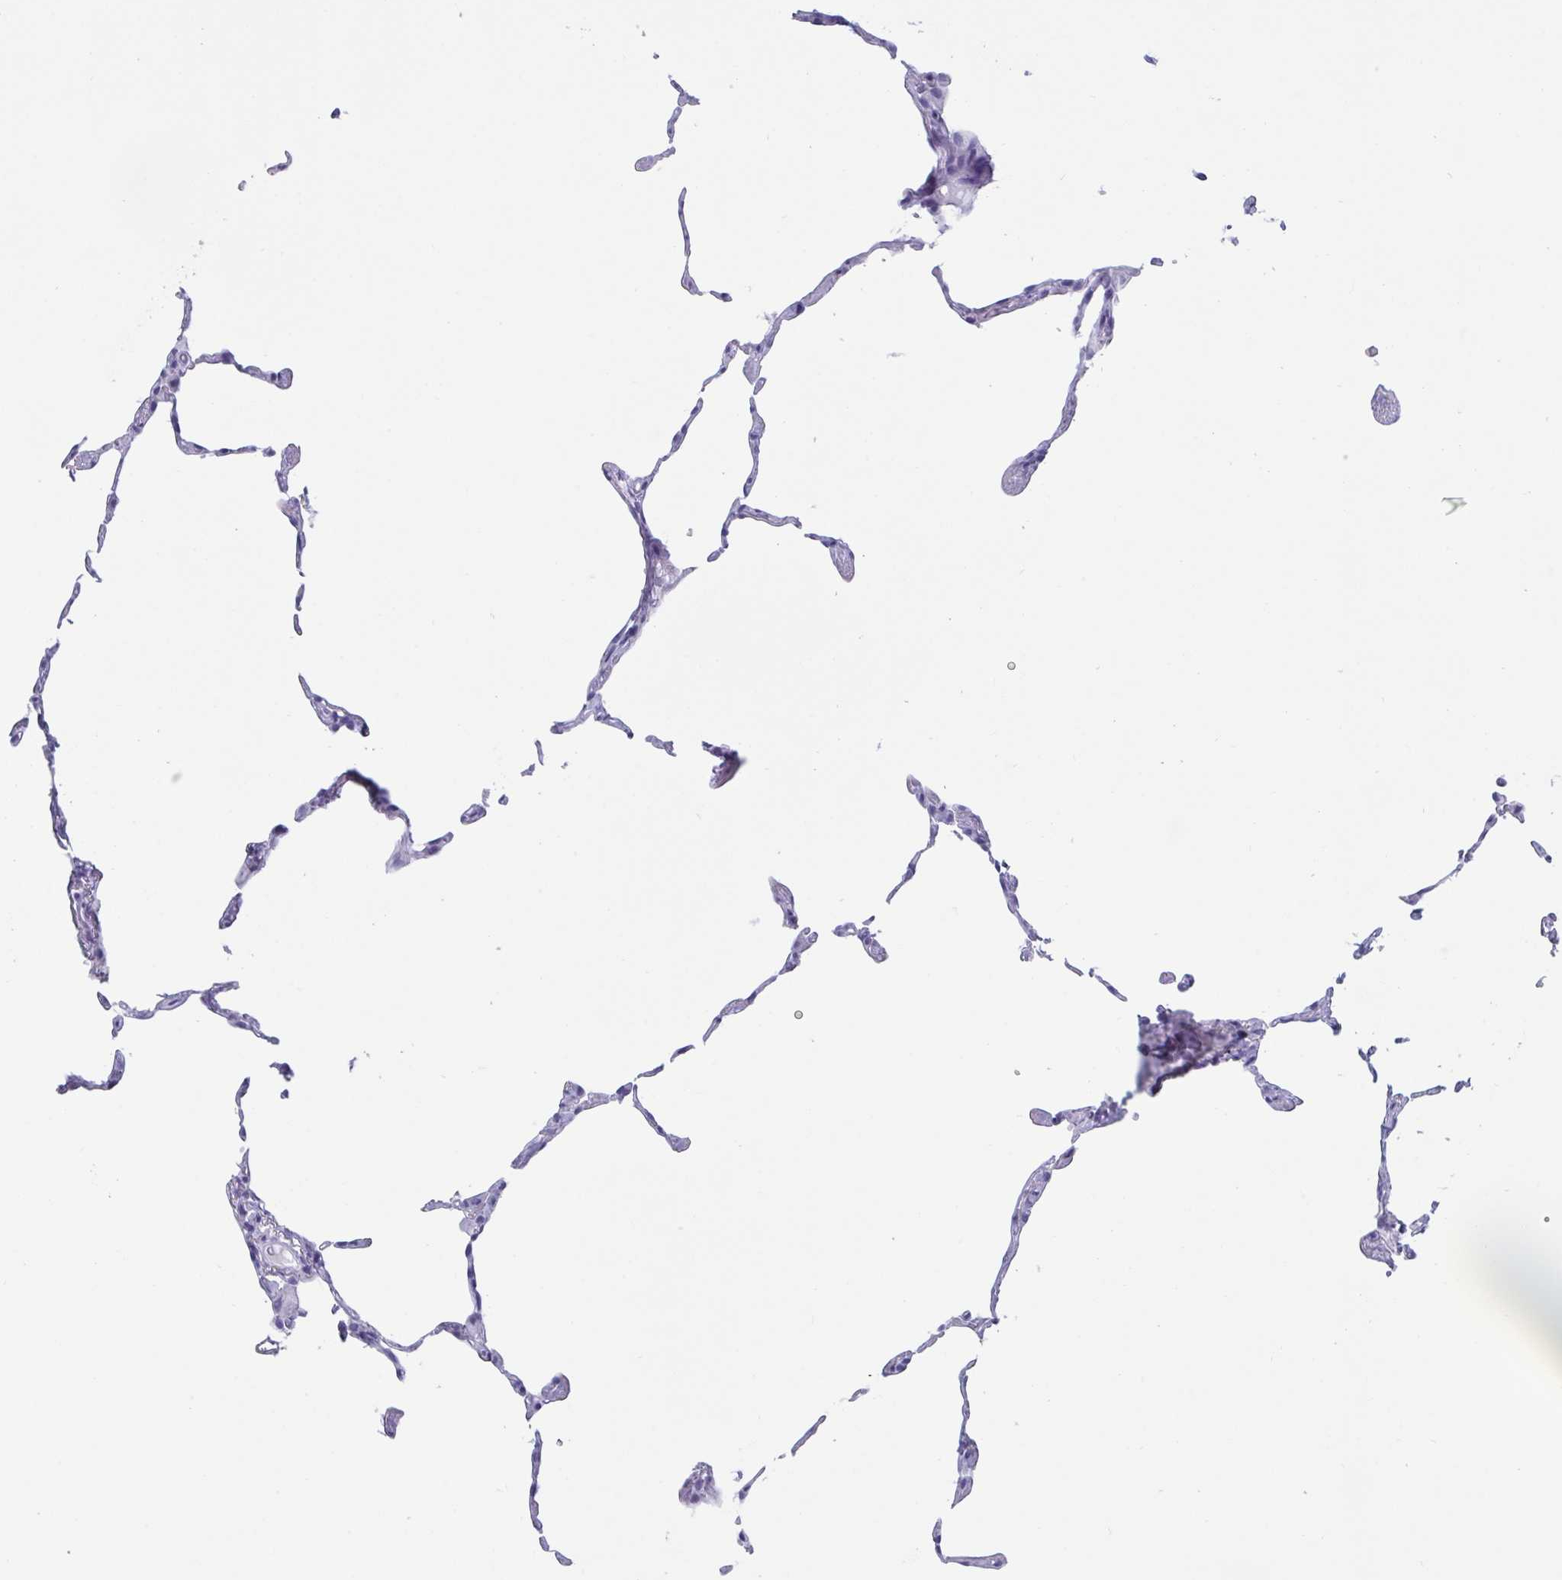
{"staining": {"intensity": "negative", "quantity": "none", "location": "none"}, "tissue": "lung", "cell_type": "Alveolar cells", "image_type": "normal", "snomed": [{"axis": "morphology", "description": "Normal tissue, NOS"}, {"axis": "topography", "description": "Lung"}], "caption": "A high-resolution image shows immunohistochemistry staining of normal lung, which reveals no significant staining in alveolar cells.", "gene": "CDX4", "patient": {"sex": "female", "age": 57}}